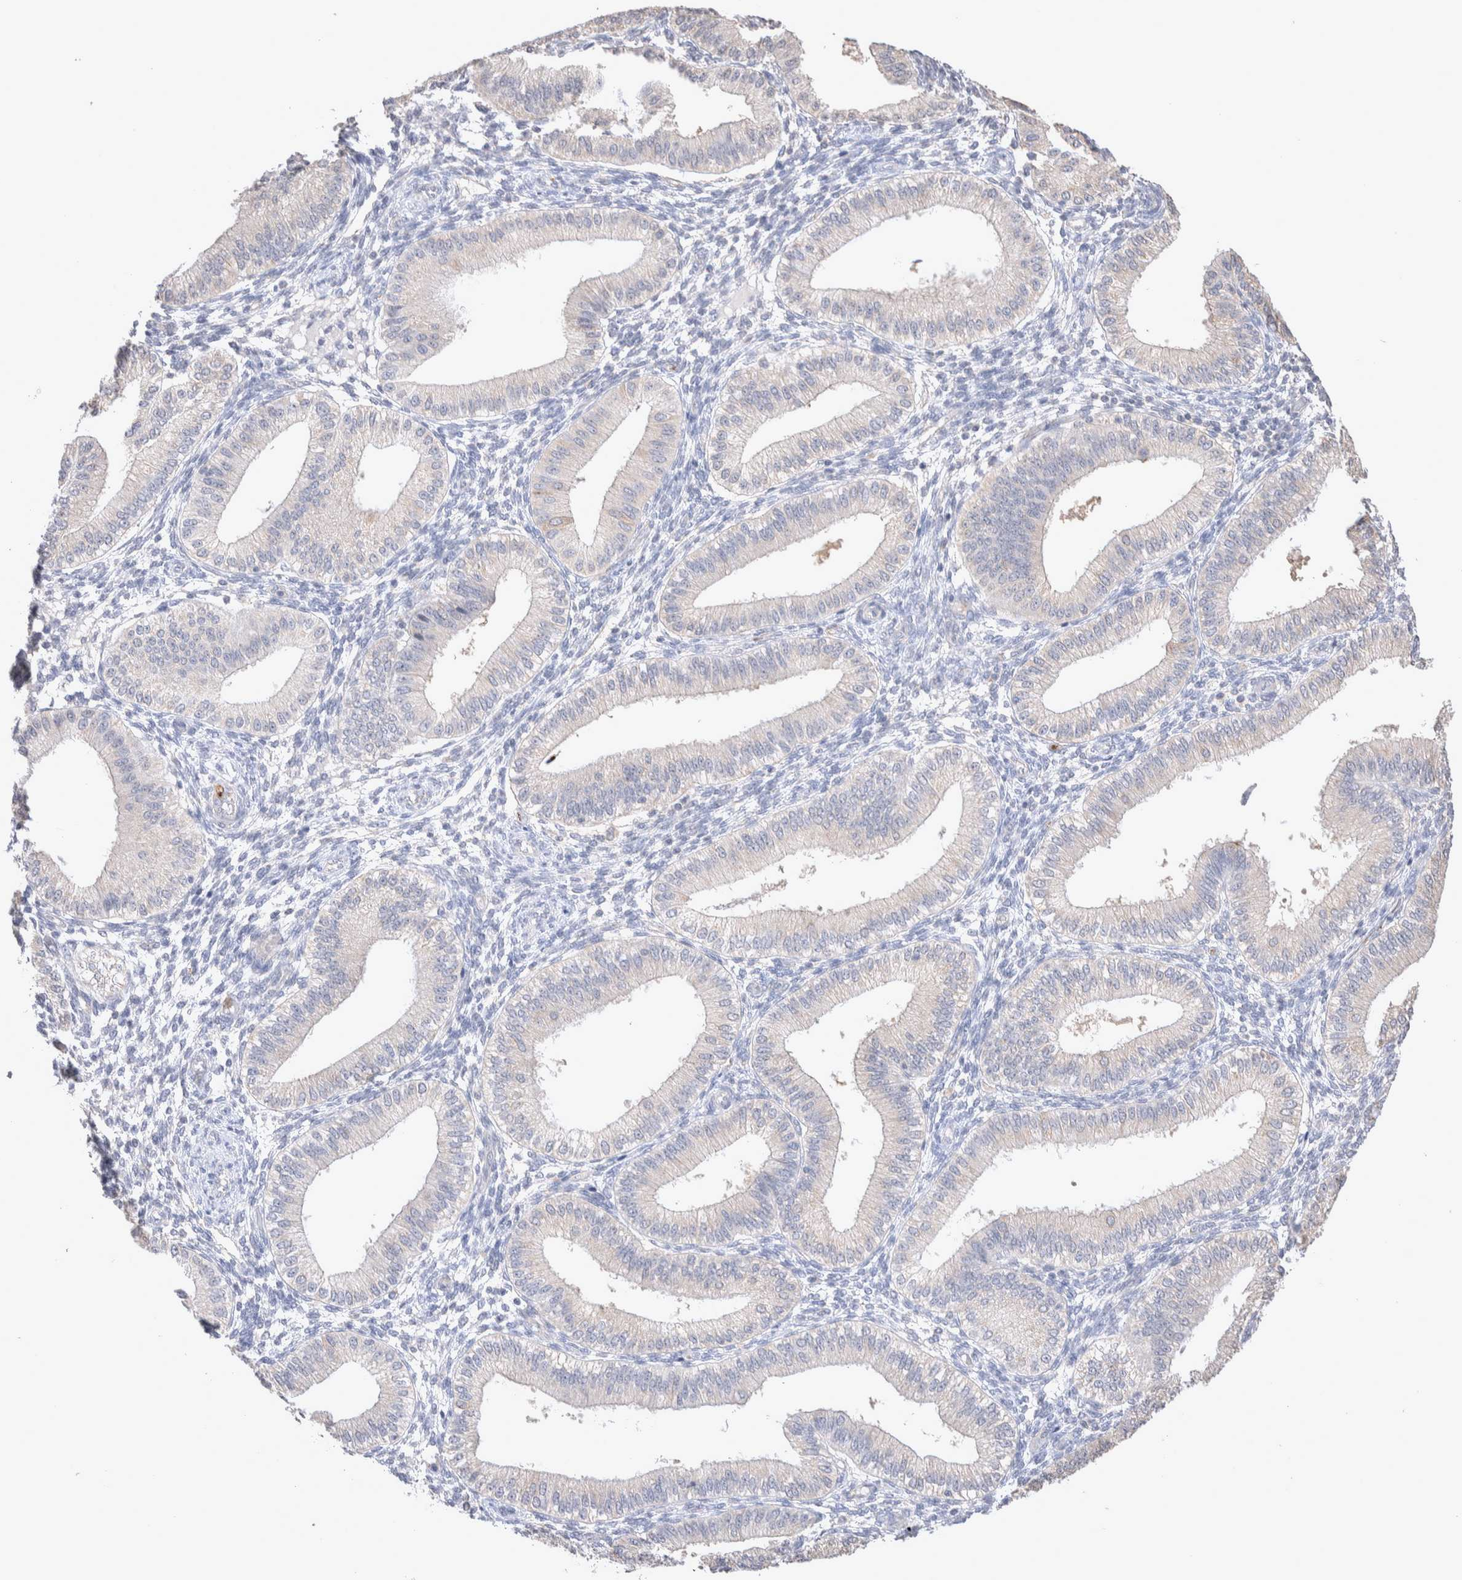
{"staining": {"intensity": "negative", "quantity": "none", "location": "none"}, "tissue": "endometrium", "cell_type": "Cells in endometrial stroma", "image_type": "normal", "snomed": [{"axis": "morphology", "description": "Normal tissue, NOS"}, {"axis": "topography", "description": "Endometrium"}], "caption": "The photomicrograph demonstrates no significant positivity in cells in endometrial stroma of endometrium. Brightfield microscopy of immunohistochemistry stained with DAB (3,3'-diaminobenzidine) (brown) and hematoxylin (blue), captured at high magnification.", "gene": "FFAR2", "patient": {"sex": "female", "age": 39}}